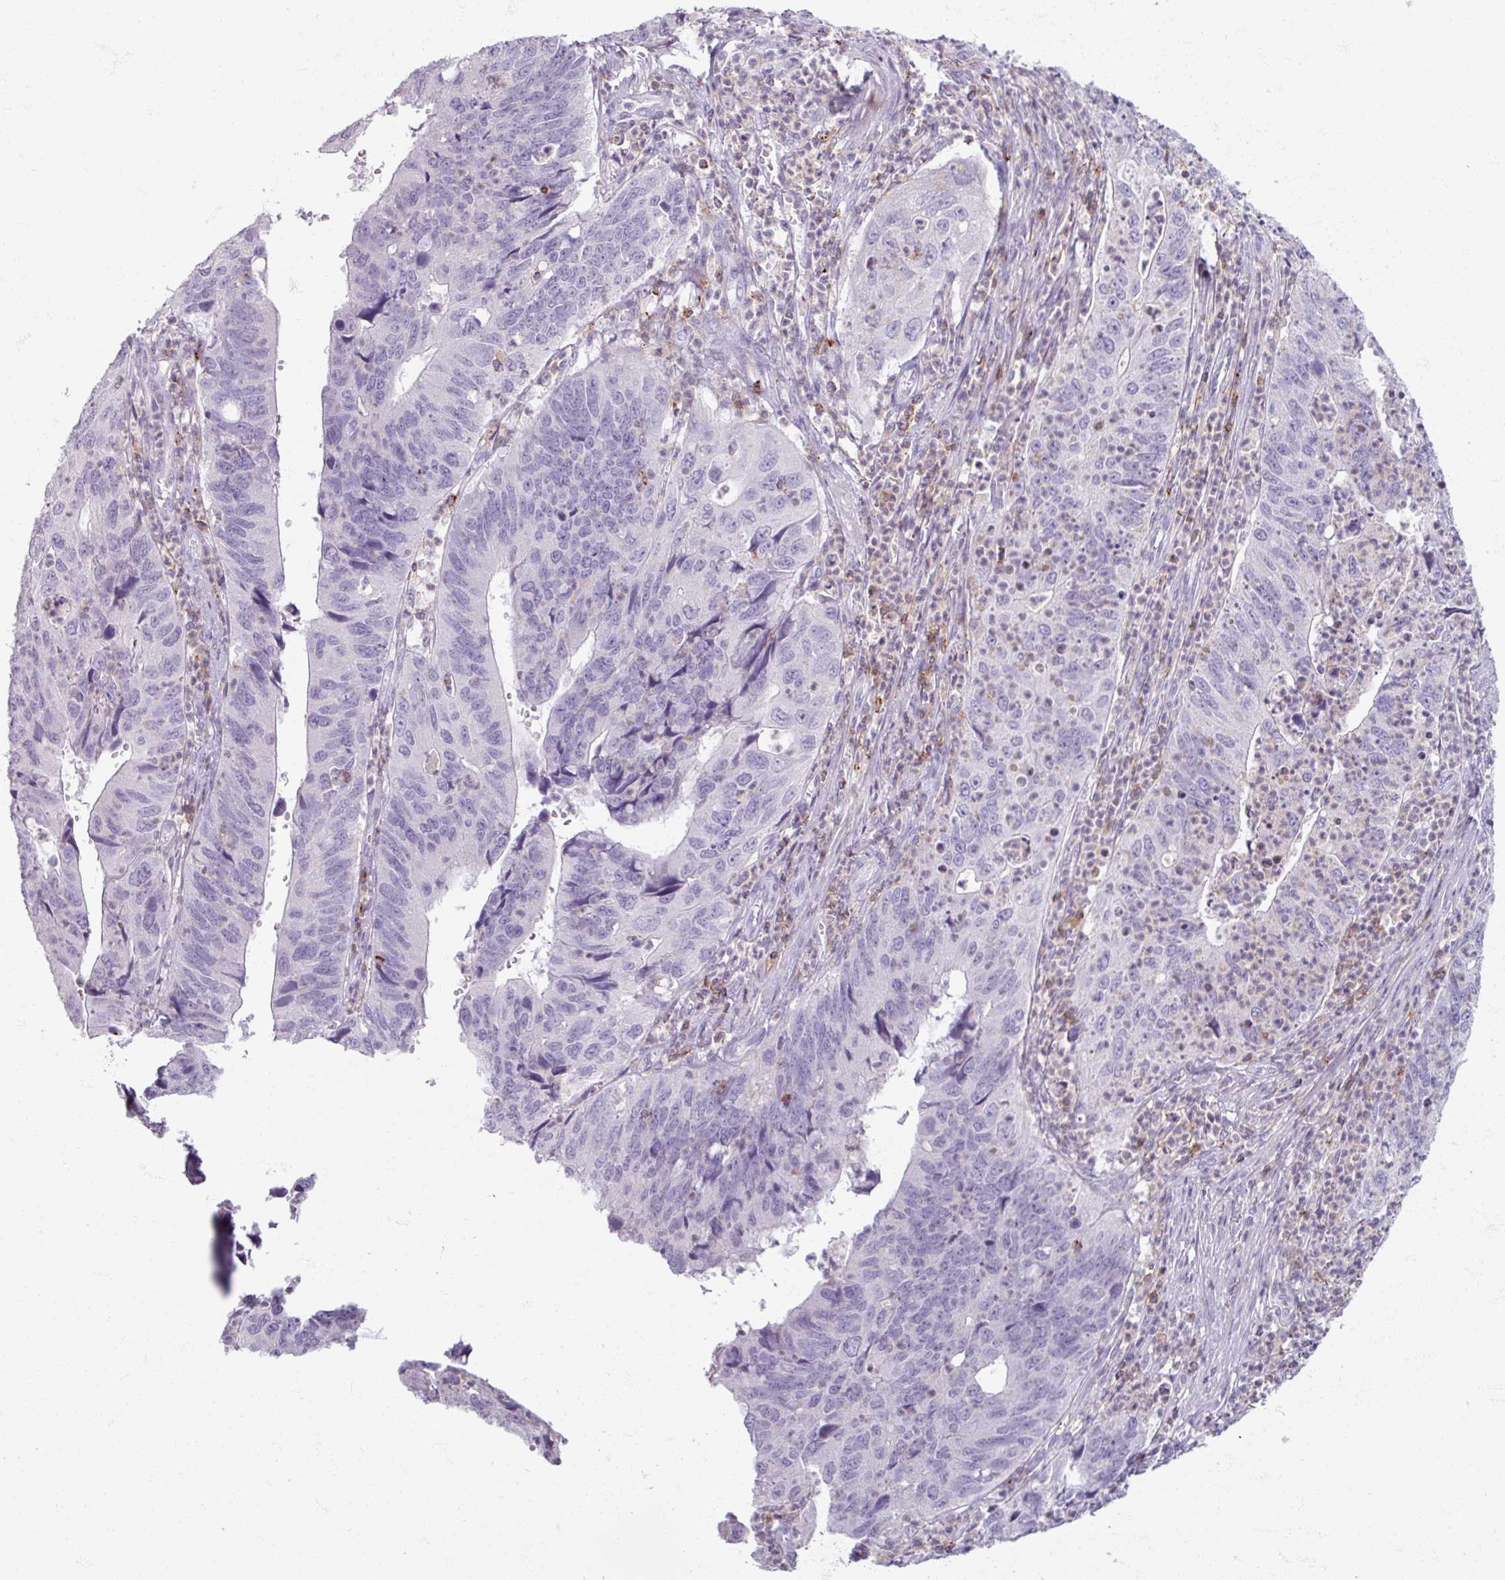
{"staining": {"intensity": "negative", "quantity": "none", "location": "none"}, "tissue": "stomach cancer", "cell_type": "Tumor cells", "image_type": "cancer", "snomed": [{"axis": "morphology", "description": "Adenocarcinoma, NOS"}, {"axis": "topography", "description": "Stomach"}], "caption": "A photomicrograph of adenocarcinoma (stomach) stained for a protein reveals no brown staining in tumor cells.", "gene": "PTPRC", "patient": {"sex": "male", "age": 59}}